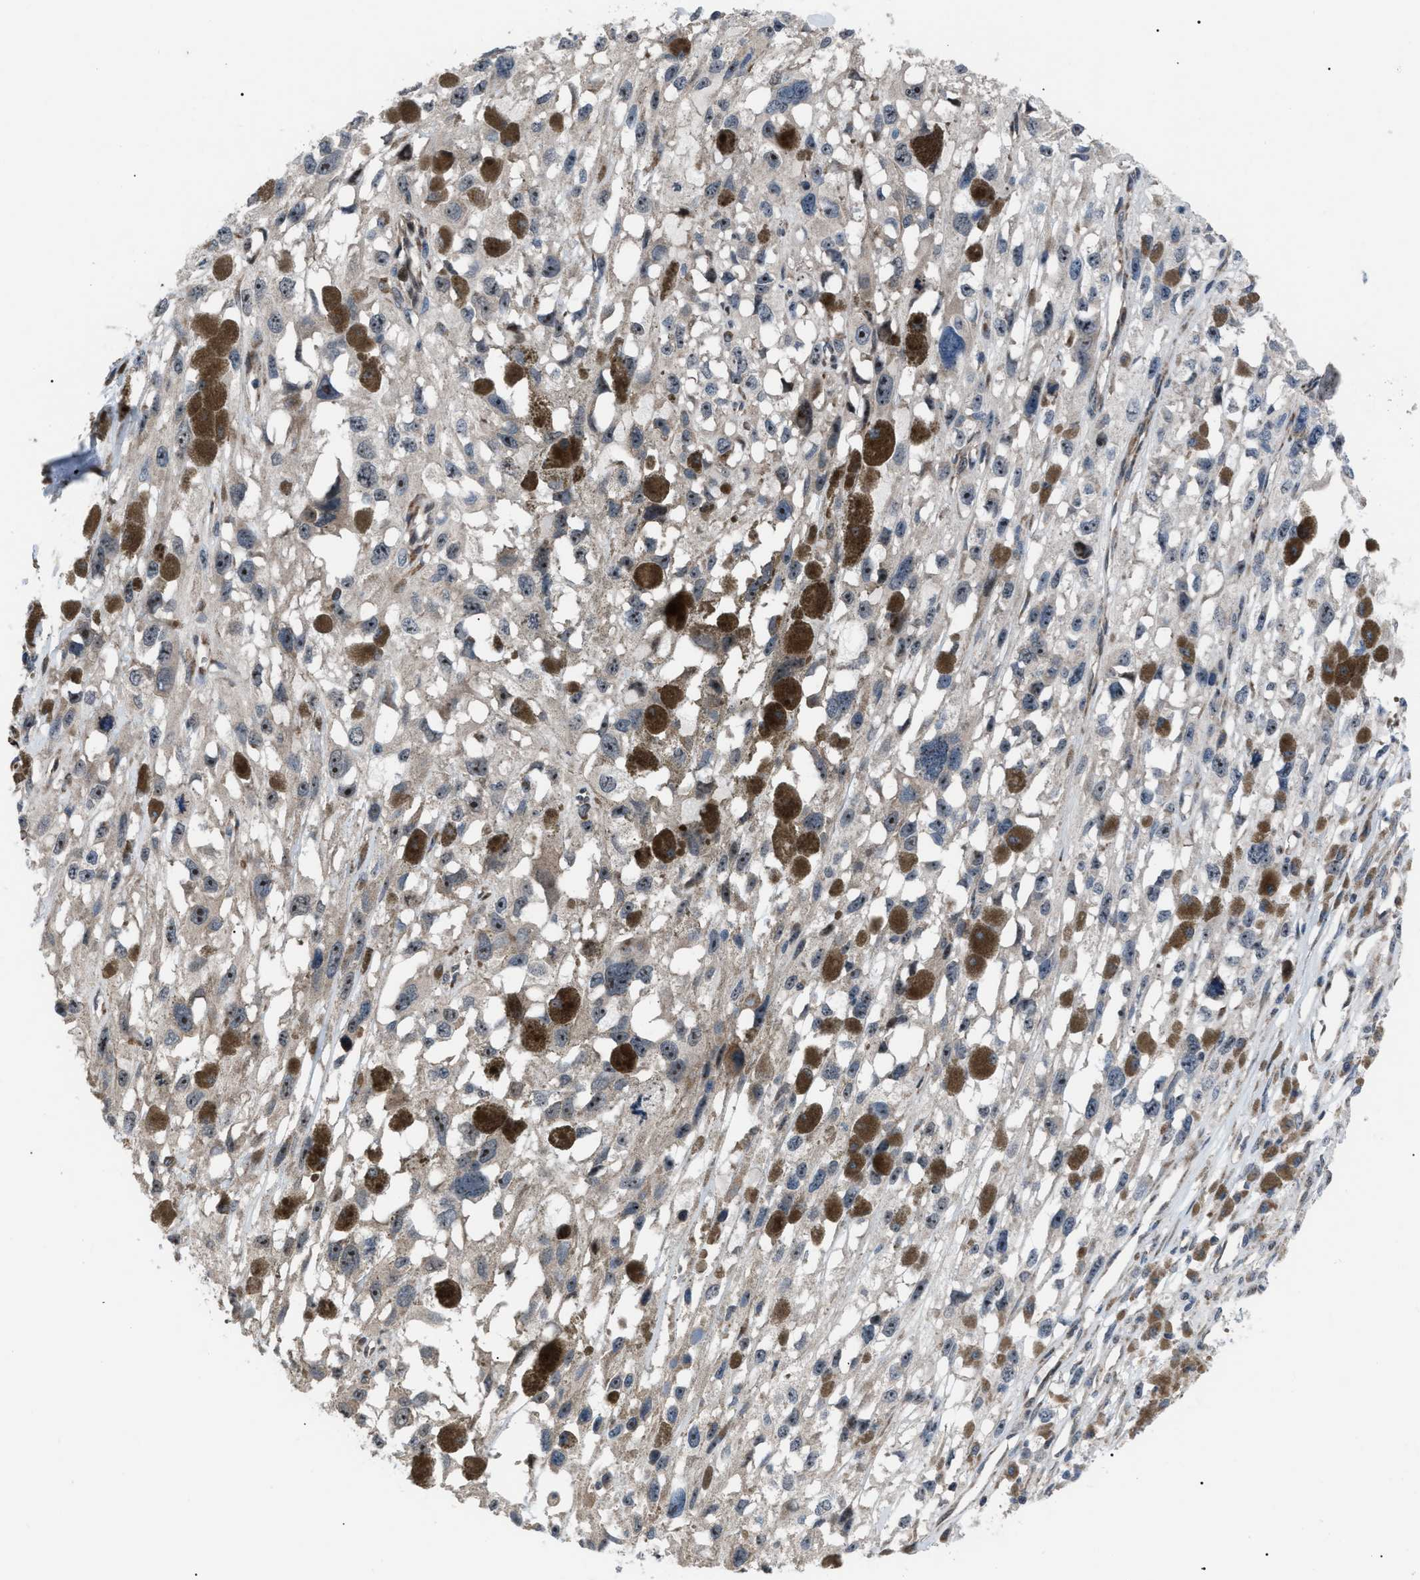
{"staining": {"intensity": "negative", "quantity": "none", "location": "none"}, "tissue": "melanoma", "cell_type": "Tumor cells", "image_type": "cancer", "snomed": [{"axis": "morphology", "description": "Malignant melanoma, Metastatic site"}, {"axis": "topography", "description": "Lymph node"}], "caption": "DAB (3,3'-diaminobenzidine) immunohistochemical staining of melanoma exhibits no significant positivity in tumor cells.", "gene": "AGO2", "patient": {"sex": "male", "age": 59}}